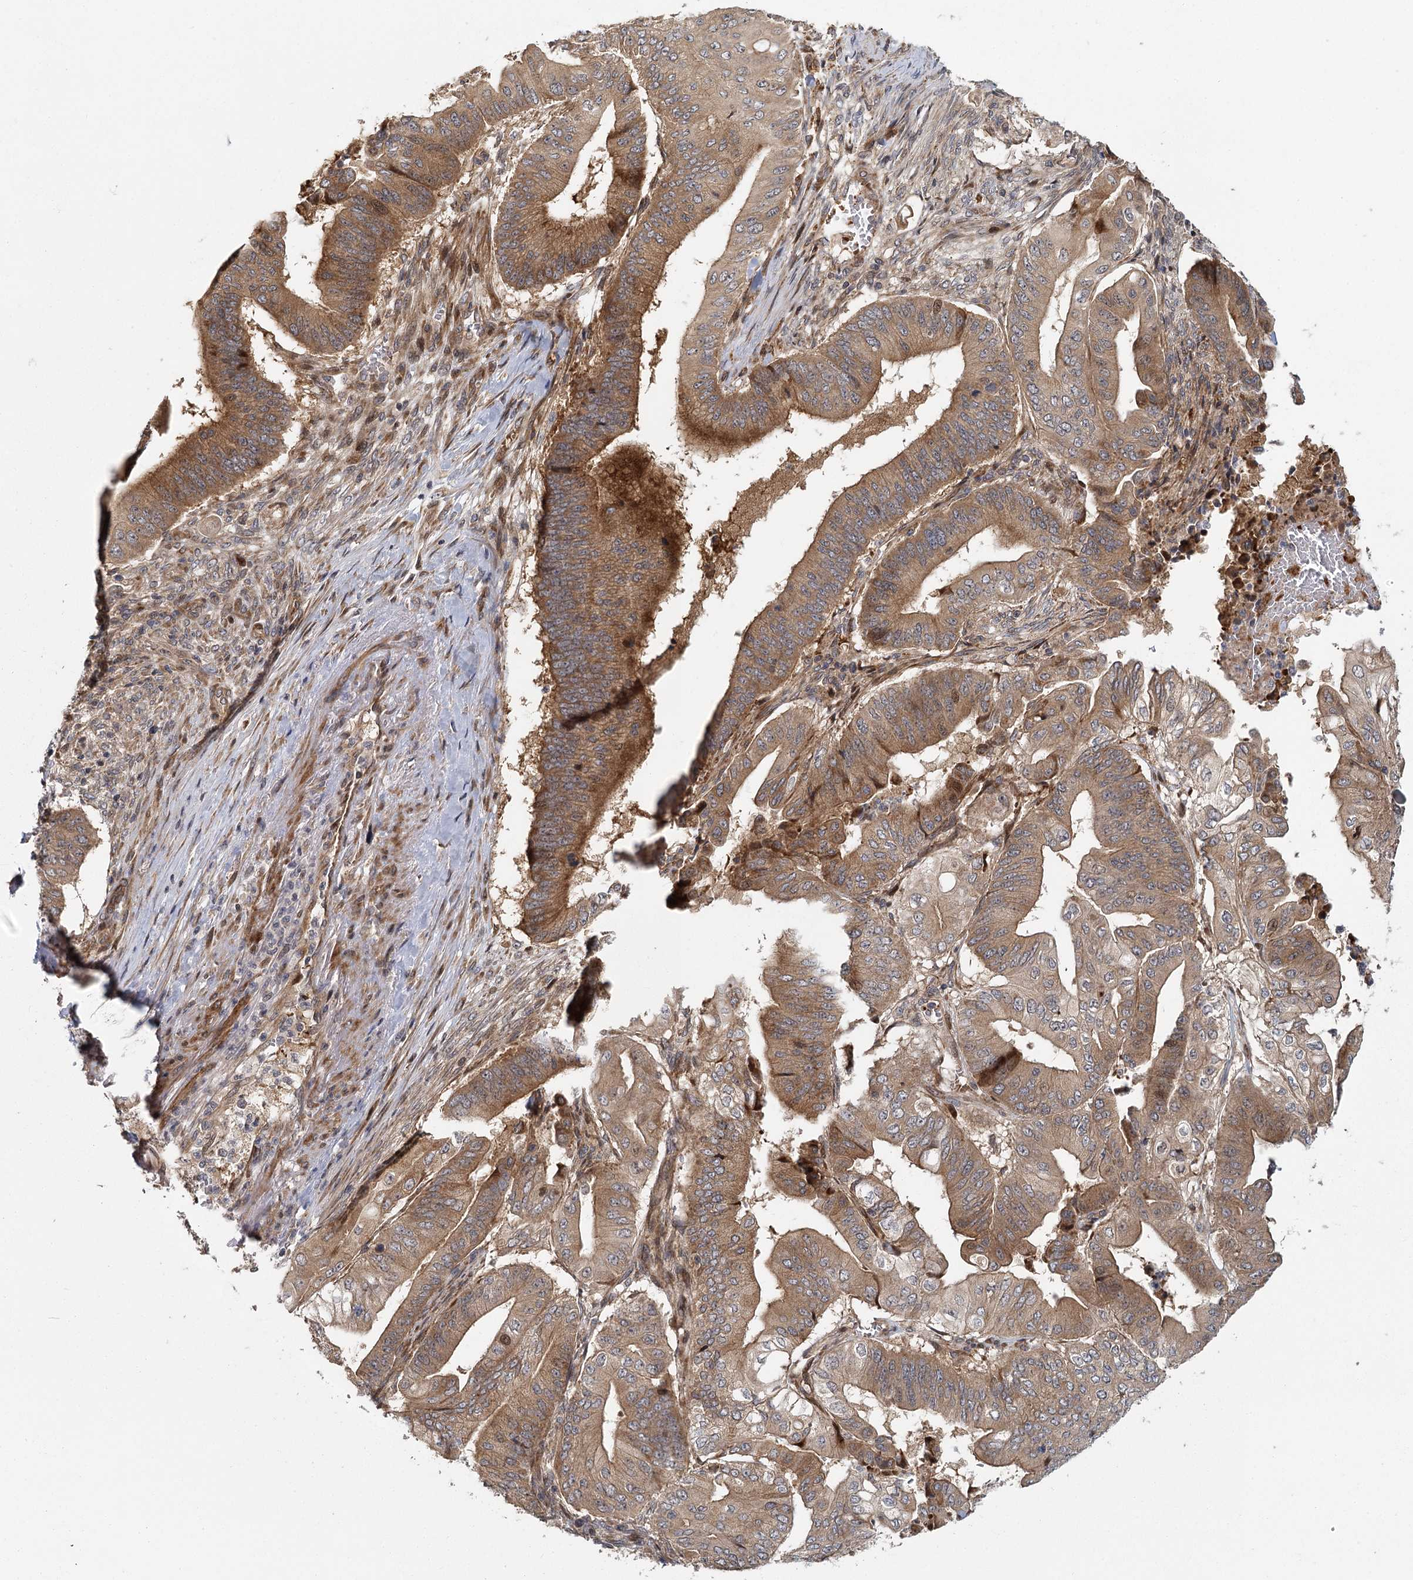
{"staining": {"intensity": "moderate", "quantity": ">75%", "location": "cytoplasmic/membranous"}, "tissue": "pancreatic cancer", "cell_type": "Tumor cells", "image_type": "cancer", "snomed": [{"axis": "morphology", "description": "Adenocarcinoma, NOS"}, {"axis": "topography", "description": "Pancreas"}], "caption": "Pancreatic cancer (adenocarcinoma) was stained to show a protein in brown. There is medium levels of moderate cytoplasmic/membranous positivity in approximately >75% of tumor cells. The protein of interest is shown in brown color, while the nuclei are stained blue.", "gene": "RAPGEF6", "patient": {"sex": "female", "age": 77}}